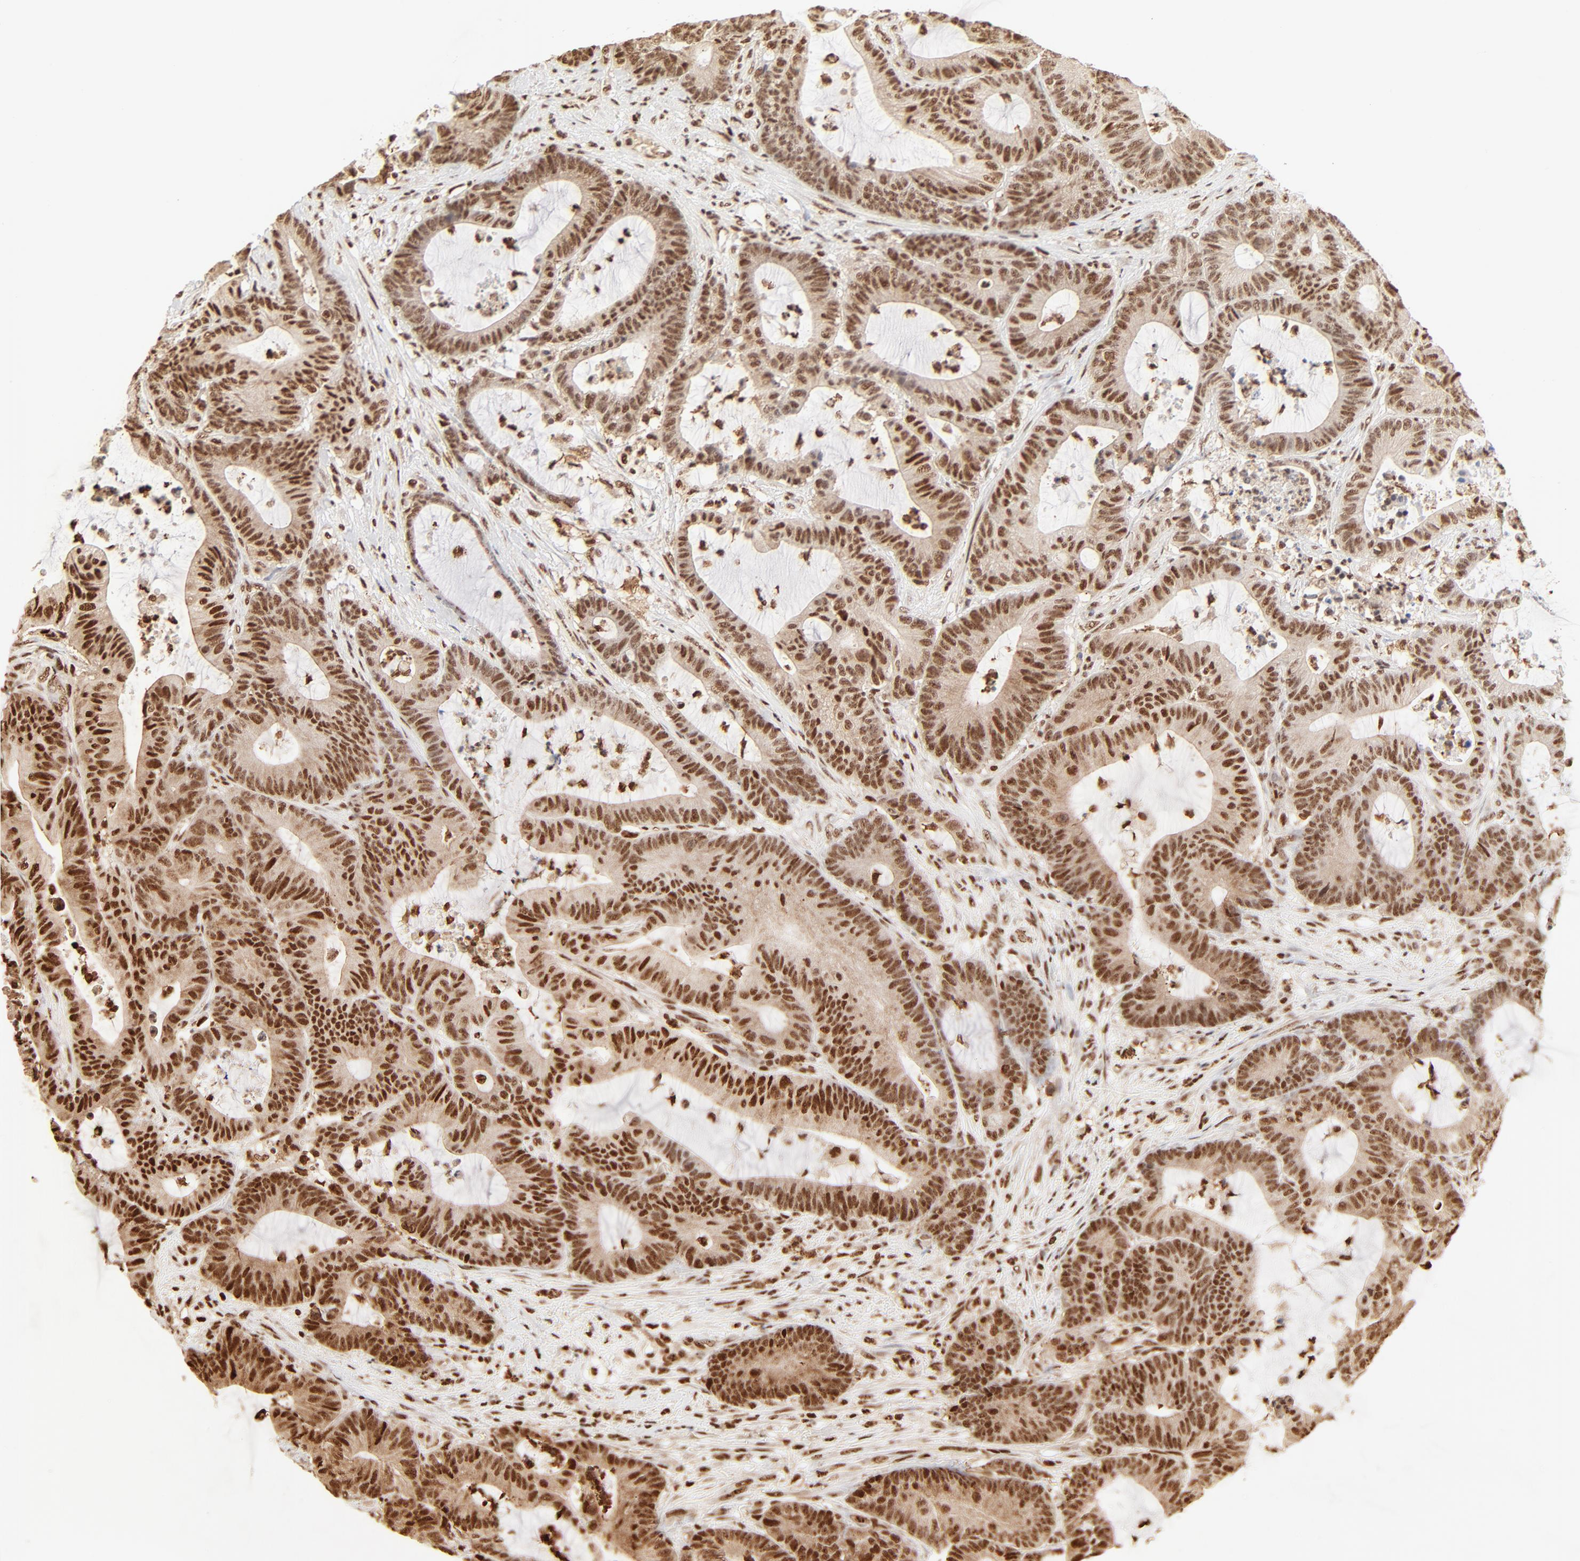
{"staining": {"intensity": "strong", "quantity": ">75%", "location": "nuclear"}, "tissue": "colorectal cancer", "cell_type": "Tumor cells", "image_type": "cancer", "snomed": [{"axis": "morphology", "description": "Adenocarcinoma, NOS"}, {"axis": "topography", "description": "Colon"}], "caption": "Tumor cells exhibit high levels of strong nuclear staining in approximately >75% of cells in adenocarcinoma (colorectal).", "gene": "FAM50A", "patient": {"sex": "female", "age": 84}}